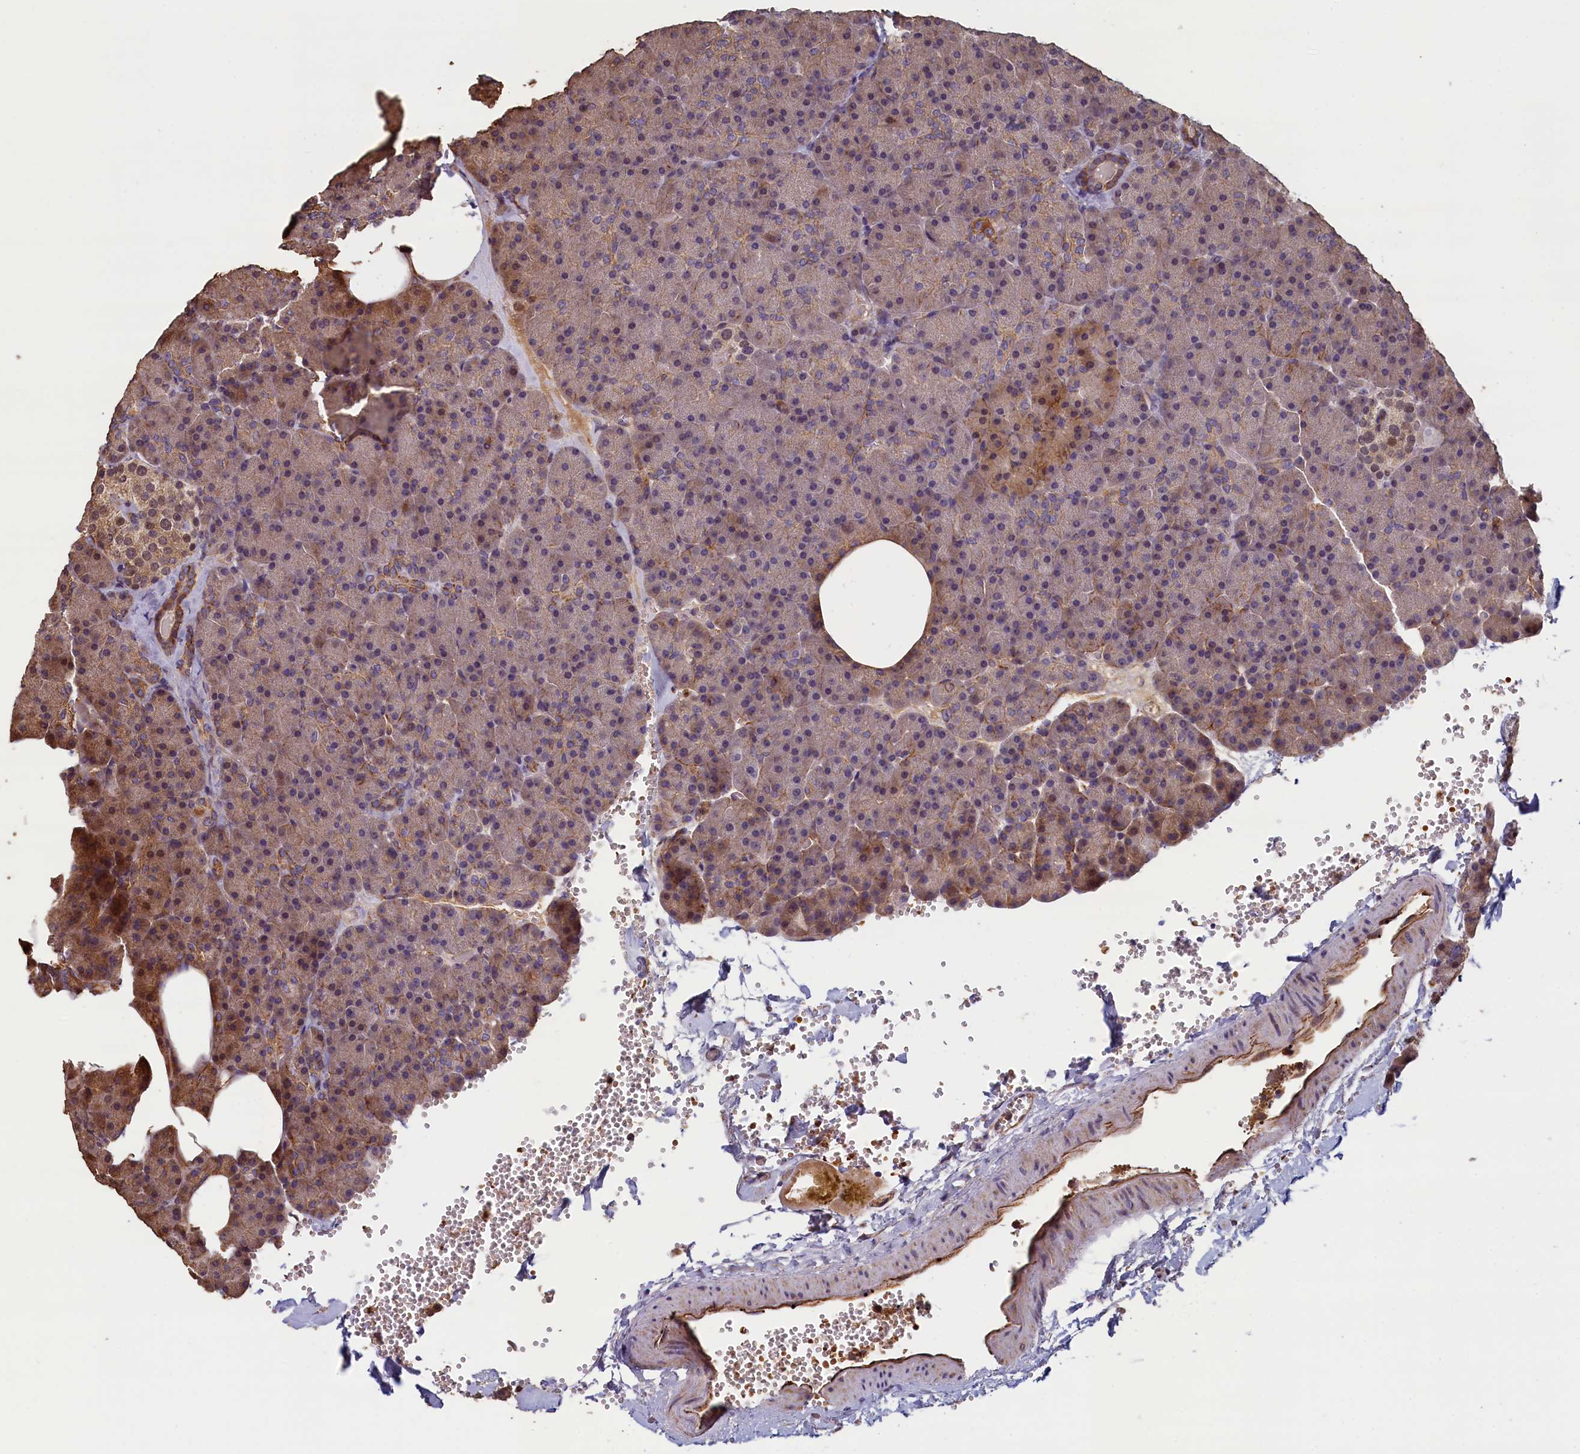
{"staining": {"intensity": "weak", "quantity": "25%-75%", "location": "cytoplasmic/membranous"}, "tissue": "pancreas", "cell_type": "Exocrine glandular cells", "image_type": "normal", "snomed": [{"axis": "morphology", "description": "Normal tissue, NOS"}, {"axis": "morphology", "description": "Carcinoid, malignant, NOS"}, {"axis": "topography", "description": "Pancreas"}], "caption": "The histopathology image displays immunohistochemical staining of normal pancreas. There is weak cytoplasmic/membranous expression is appreciated in about 25%-75% of exocrine glandular cells. The staining was performed using DAB (3,3'-diaminobenzidine), with brown indicating positive protein expression. Nuclei are stained blue with hematoxylin.", "gene": "ACSBG1", "patient": {"sex": "female", "age": 35}}